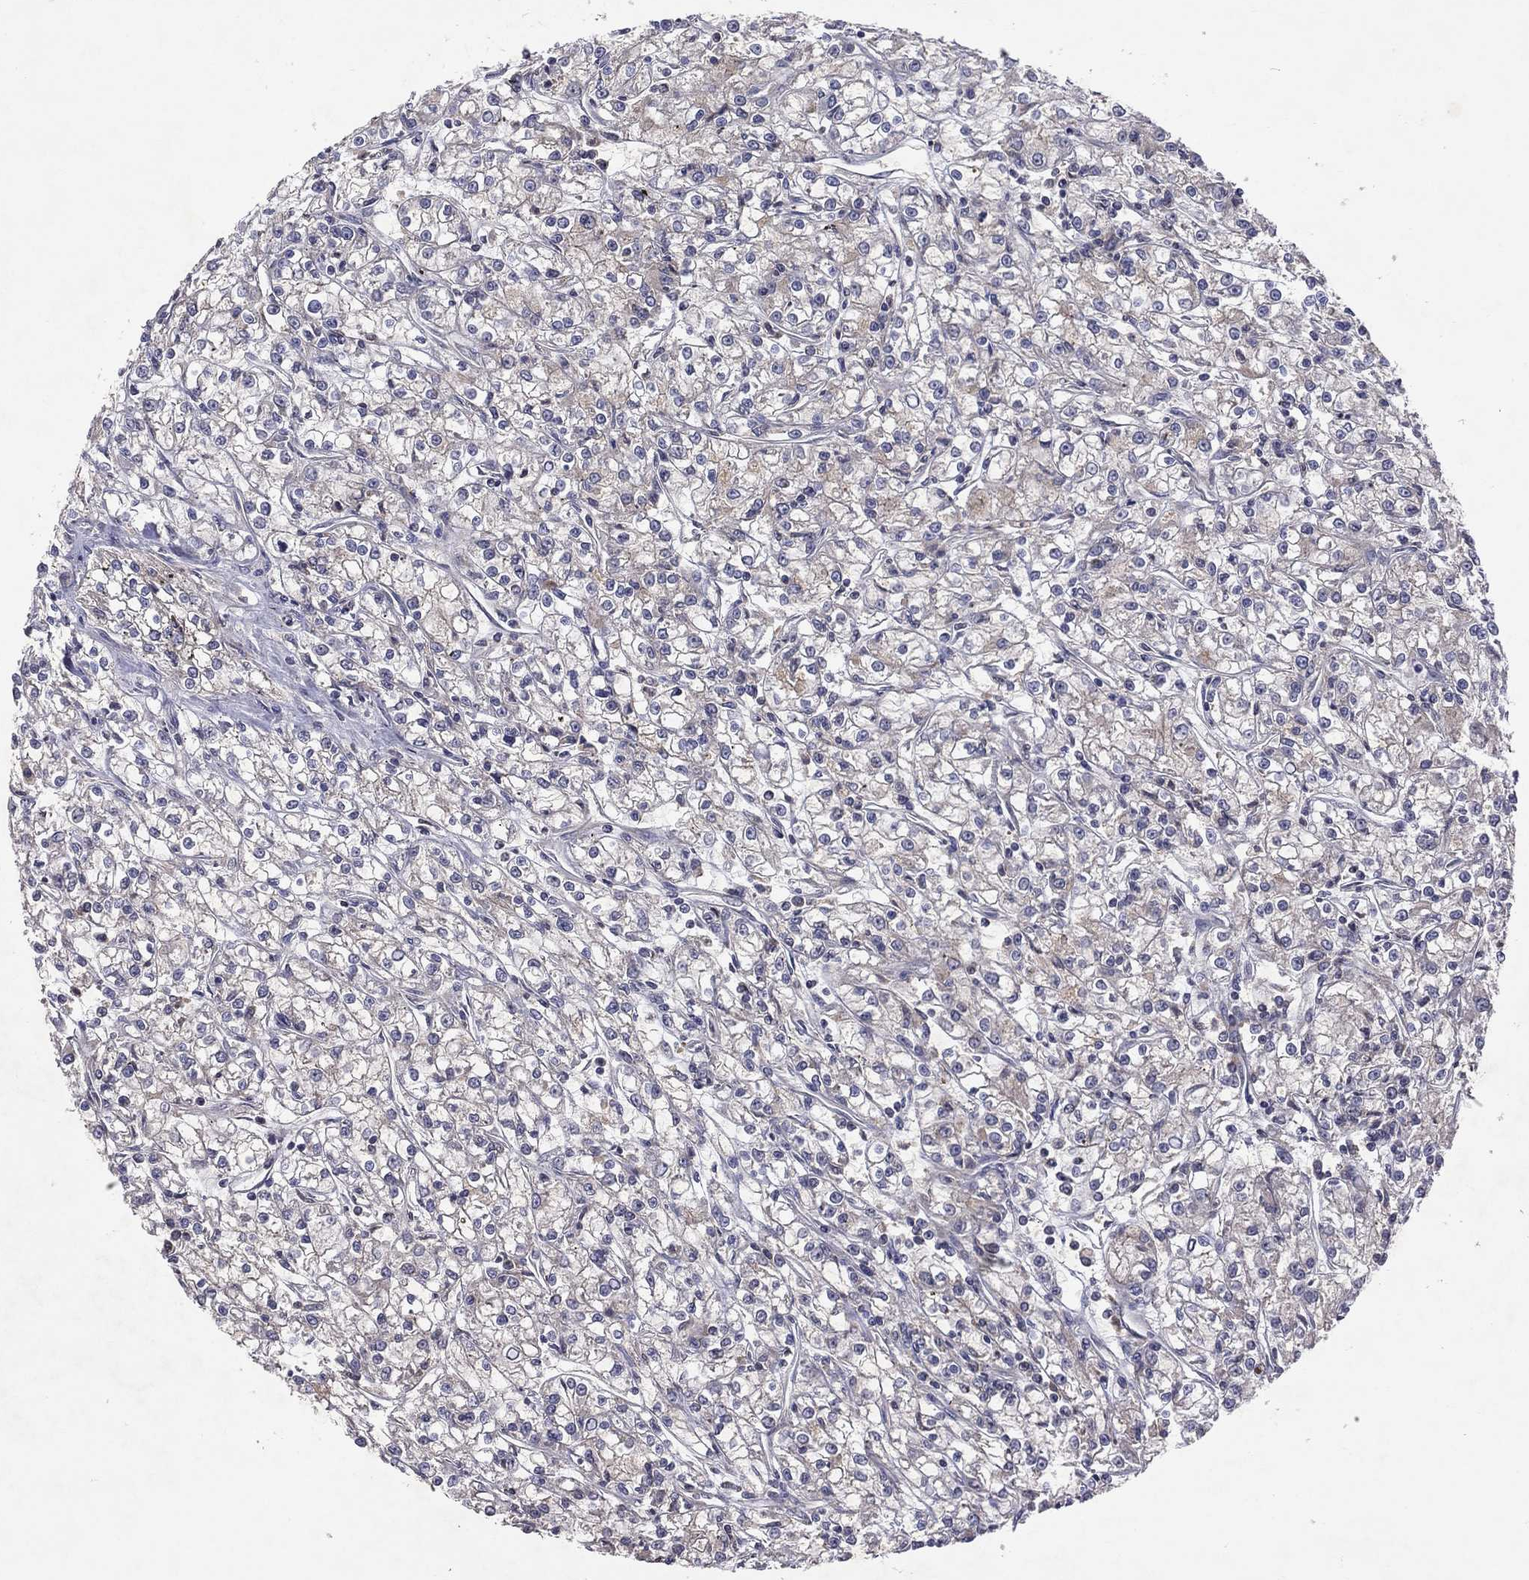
{"staining": {"intensity": "weak", "quantity": "<25%", "location": "cytoplasmic/membranous"}, "tissue": "renal cancer", "cell_type": "Tumor cells", "image_type": "cancer", "snomed": [{"axis": "morphology", "description": "Adenocarcinoma, NOS"}, {"axis": "topography", "description": "Kidney"}], "caption": "This is a image of immunohistochemistry (IHC) staining of renal adenocarcinoma, which shows no positivity in tumor cells.", "gene": "STARD3", "patient": {"sex": "female", "age": 59}}